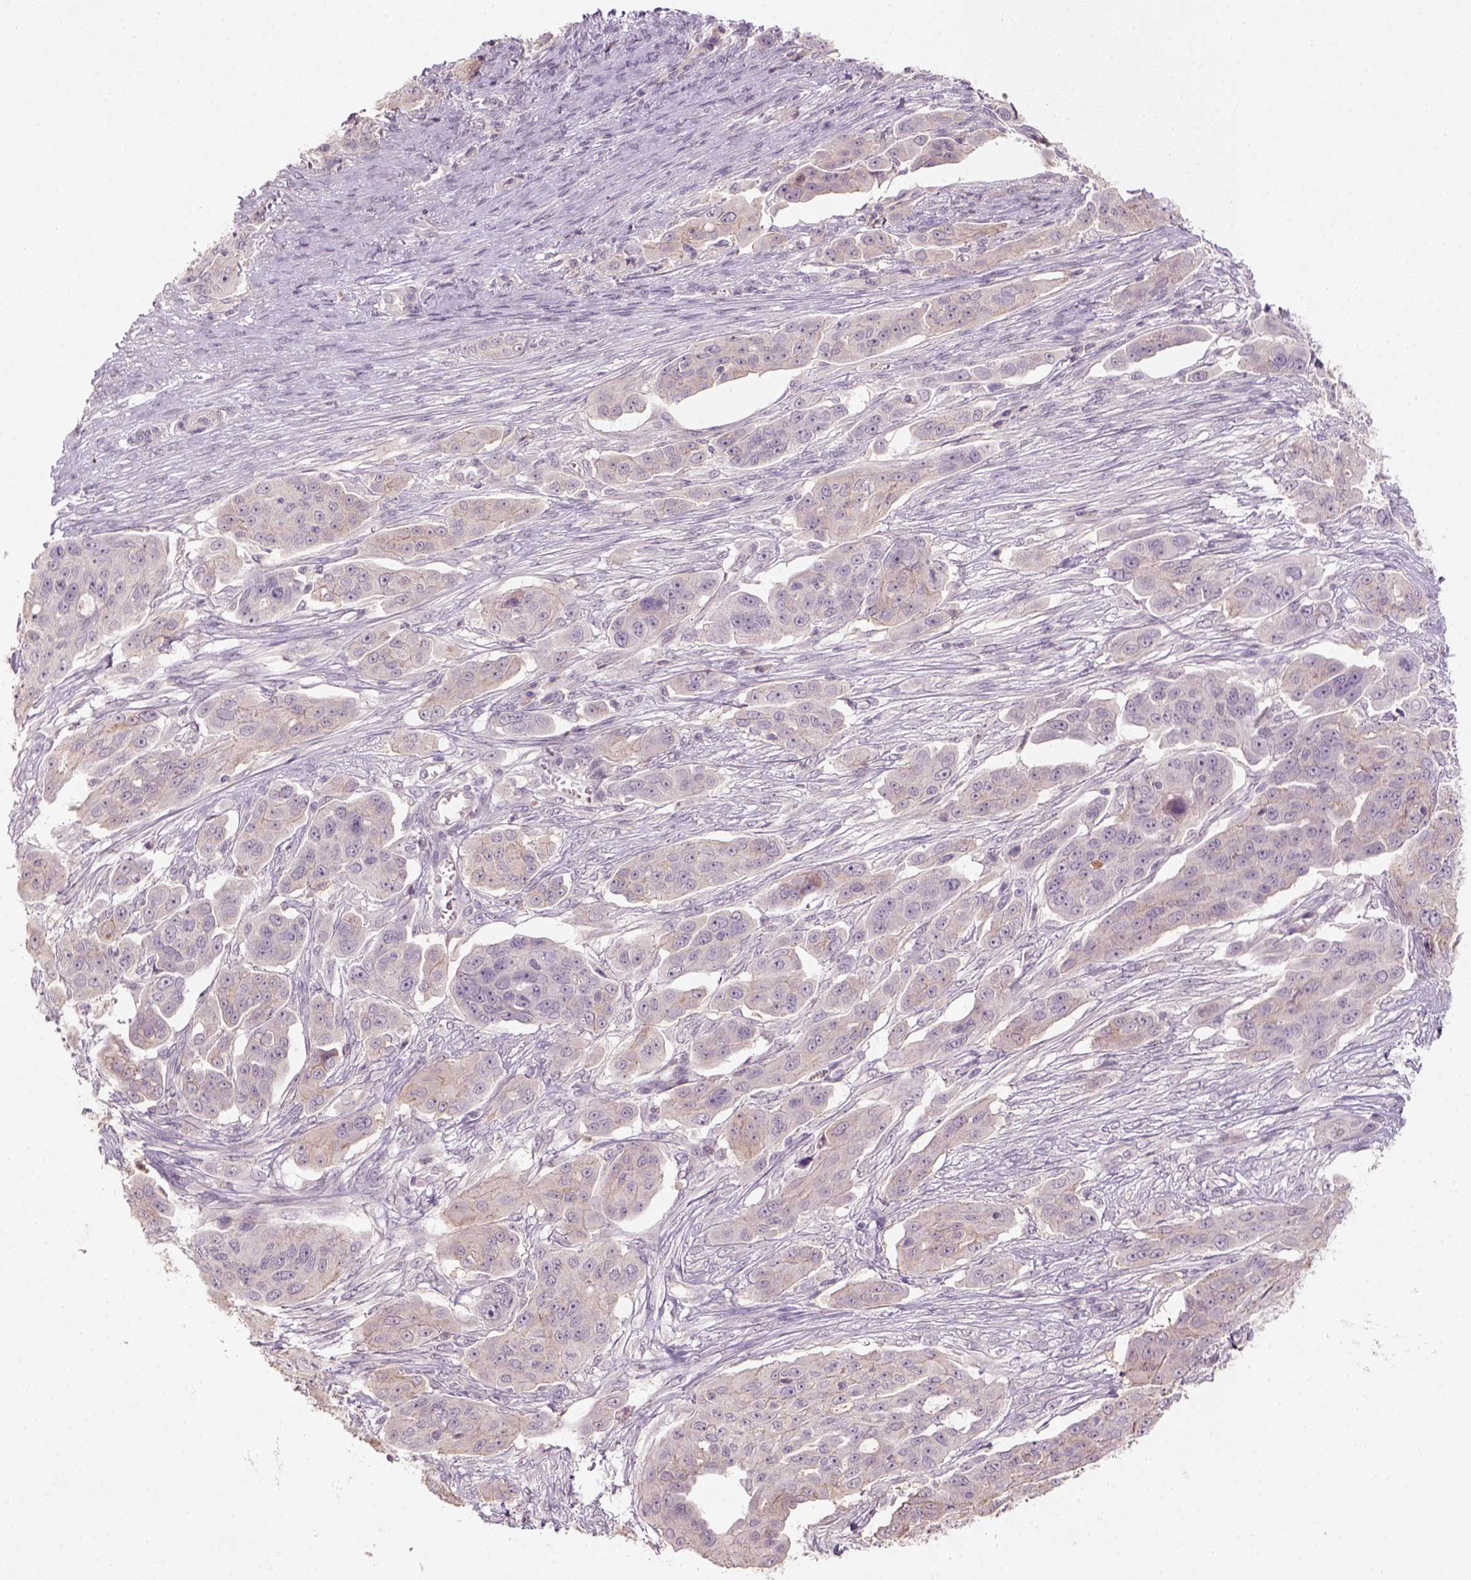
{"staining": {"intensity": "weak", "quantity": "<25%", "location": "cytoplasmic/membranous"}, "tissue": "ovarian cancer", "cell_type": "Tumor cells", "image_type": "cancer", "snomed": [{"axis": "morphology", "description": "Carcinoma, endometroid"}, {"axis": "topography", "description": "Ovary"}], "caption": "Protein analysis of ovarian cancer shows no significant staining in tumor cells.", "gene": "AQP9", "patient": {"sex": "female", "age": 70}}